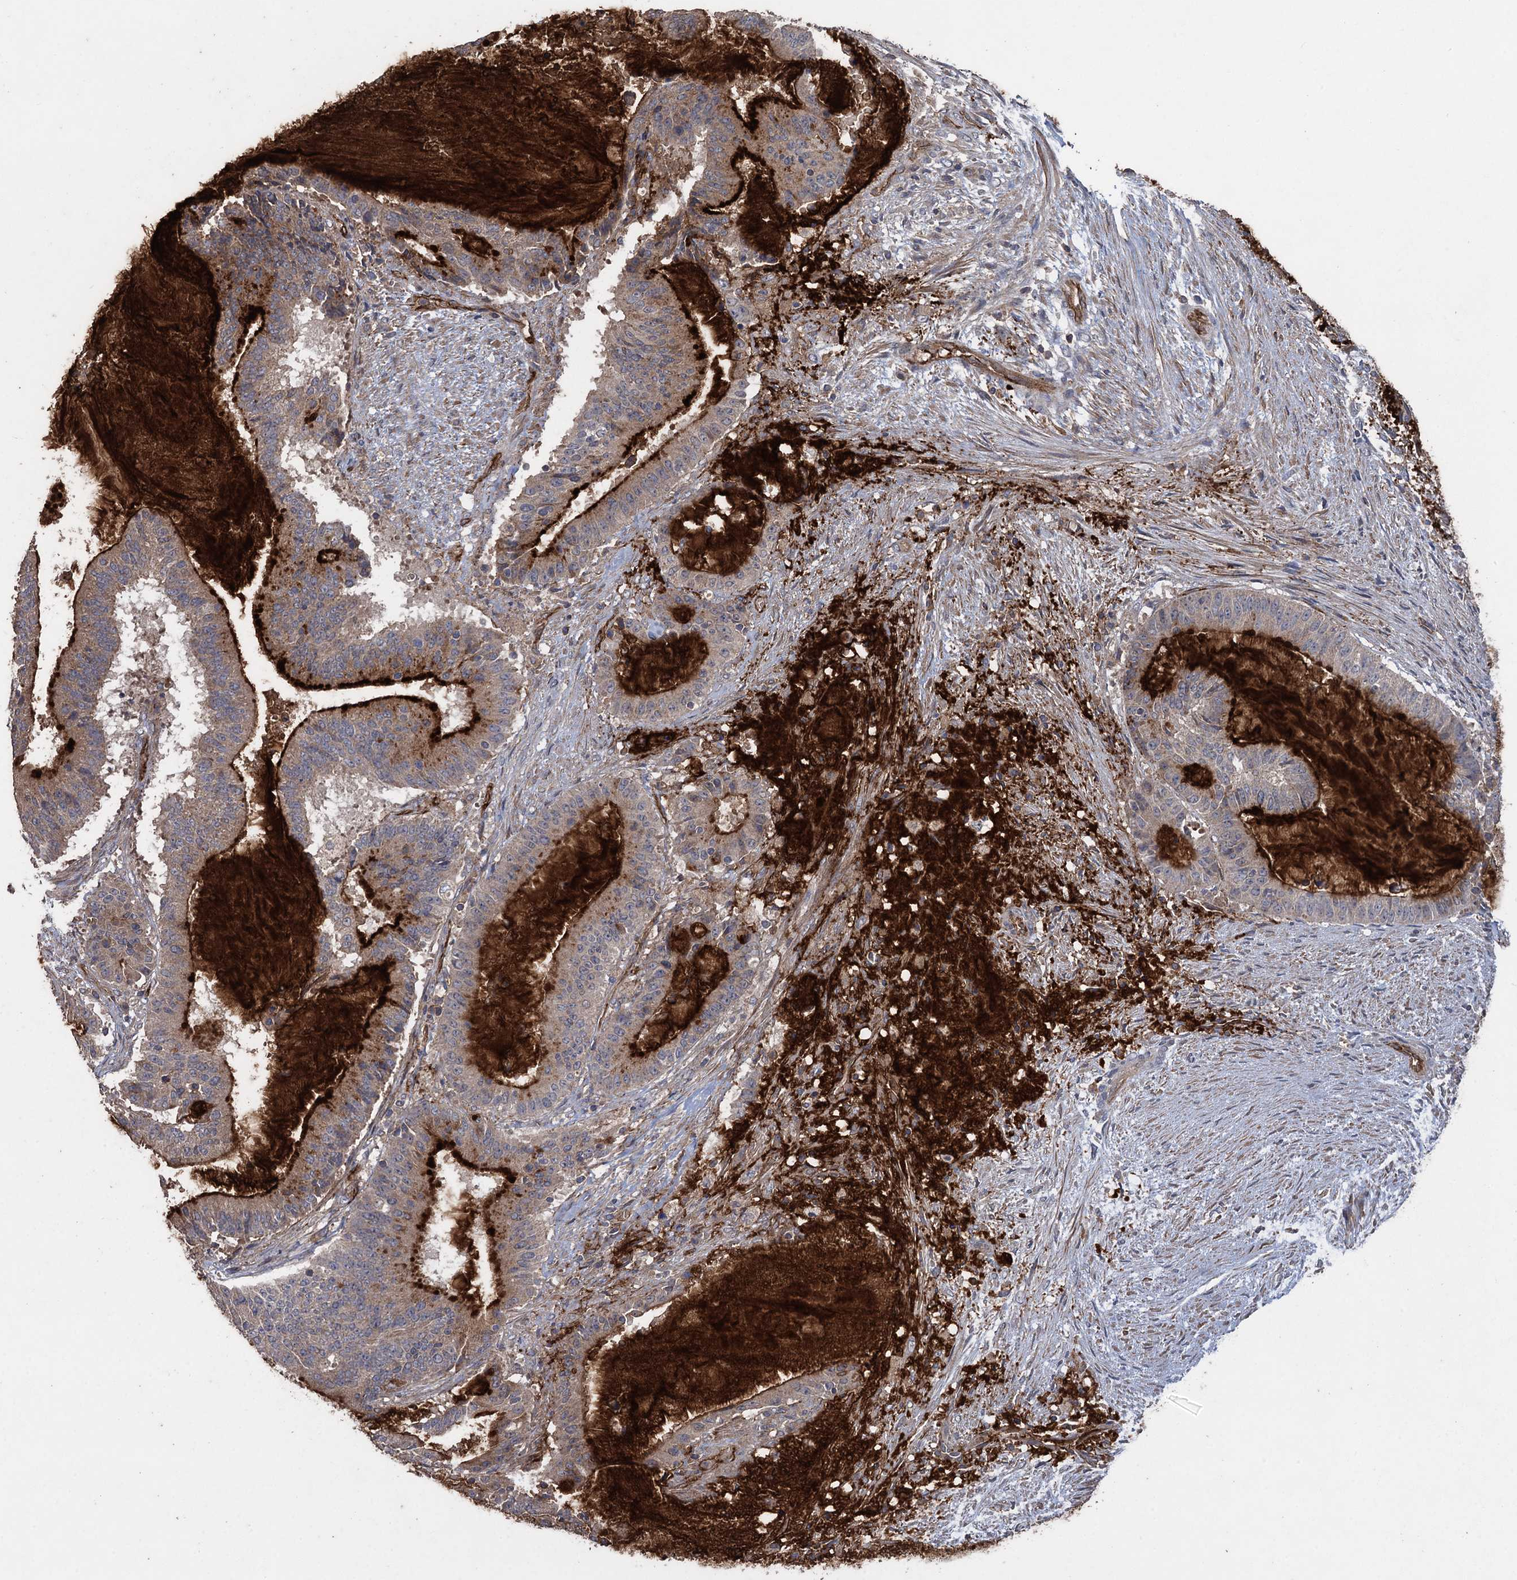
{"staining": {"intensity": "strong", "quantity": "25%-75%", "location": "cytoplasmic/membranous"}, "tissue": "liver cancer", "cell_type": "Tumor cells", "image_type": "cancer", "snomed": [{"axis": "morphology", "description": "Normal tissue, NOS"}, {"axis": "morphology", "description": "Cholangiocarcinoma"}, {"axis": "topography", "description": "Liver"}, {"axis": "topography", "description": "Peripheral nerve tissue"}], "caption": "Cholangiocarcinoma (liver) tissue demonstrates strong cytoplasmic/membranous positivity in approximately 25%-75% of tumor cells", "gene": "TXNDC11", "patient": {"sex": "female", "age": 73}}